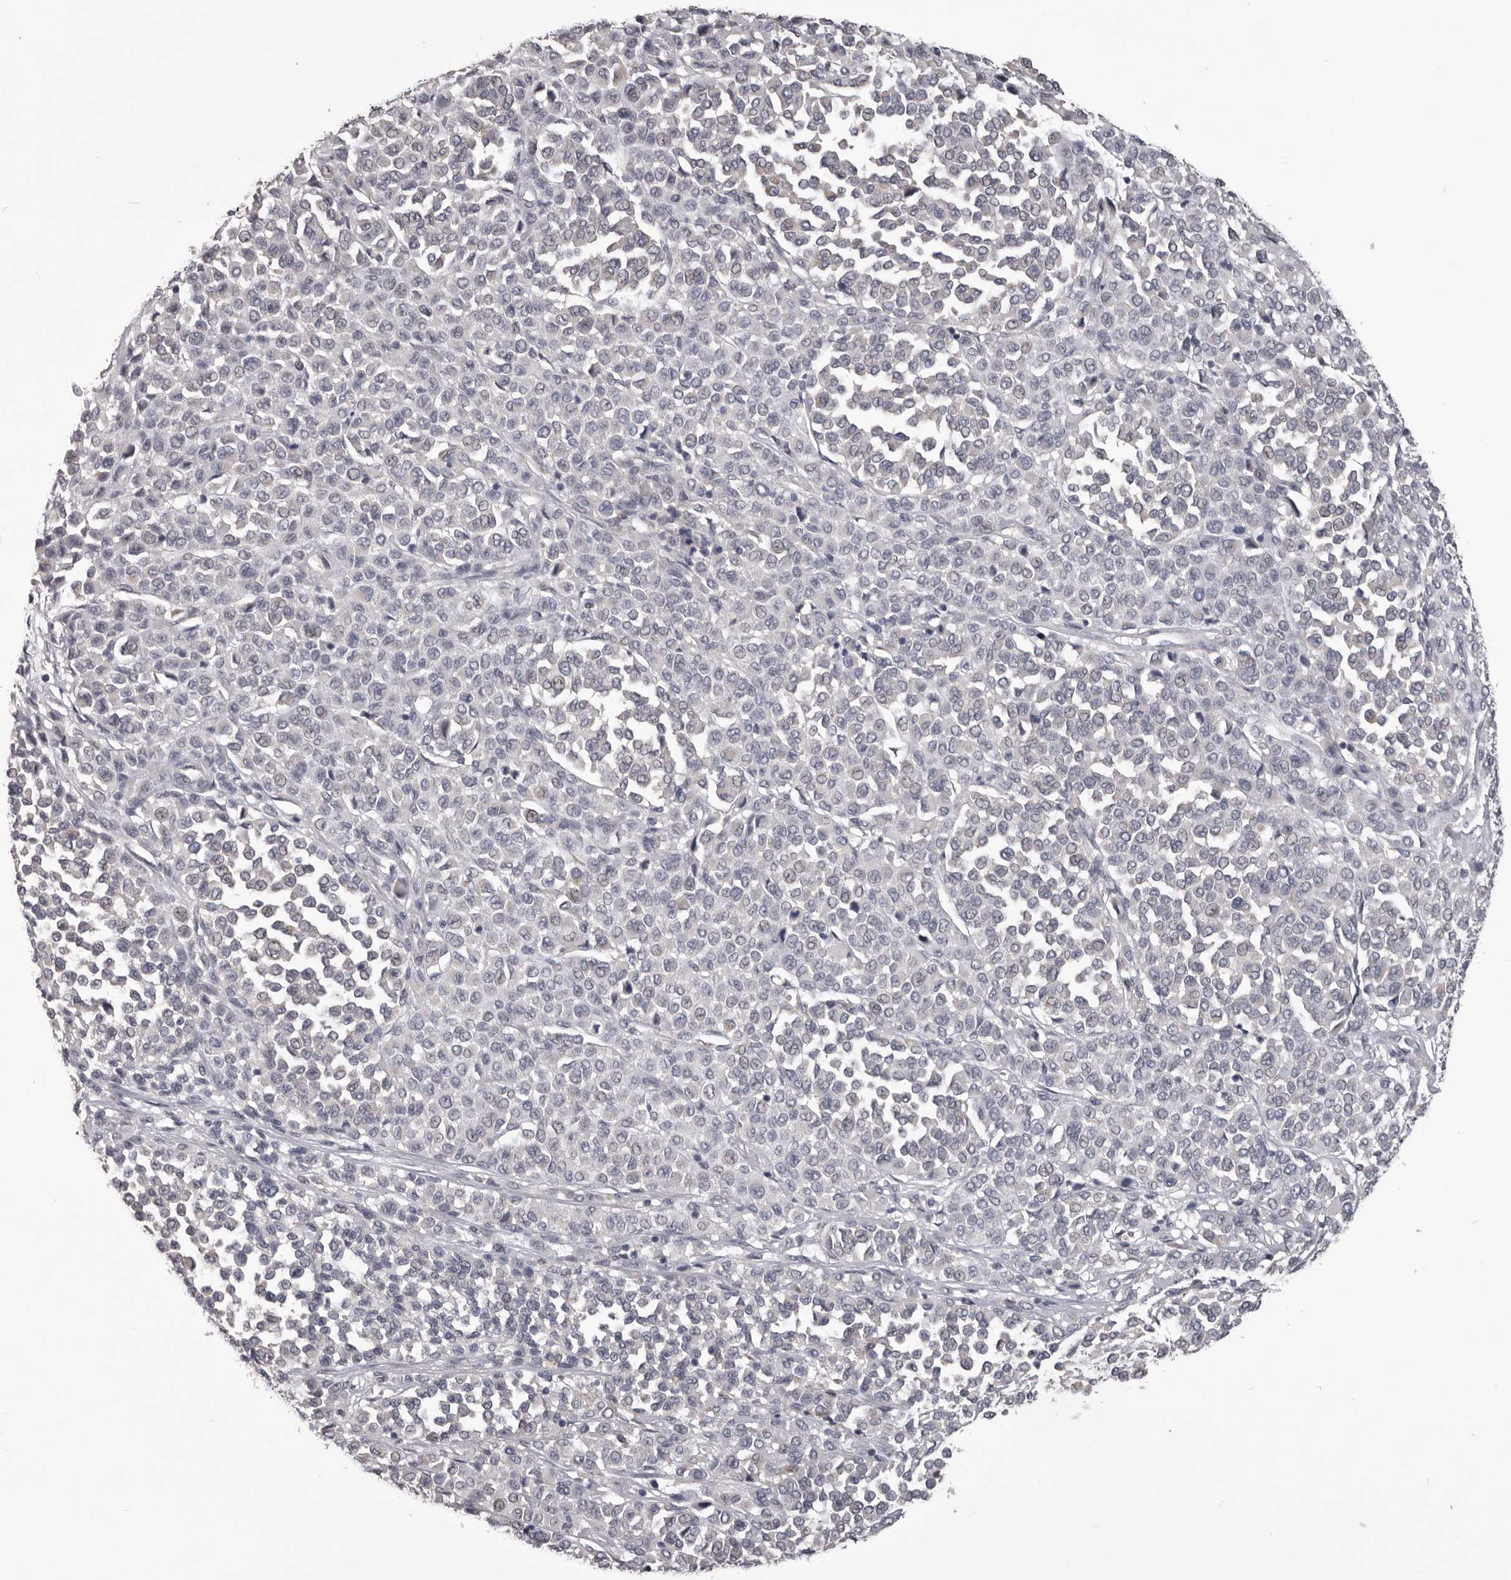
{"staining": {"intensity": "negative", "quantity": "none", "location": "none"}, "tissue": "melanoma", "cell_type": "Tumor cells", "image_type": "cancer", "snomed": [{"axis": "morphology", "description": "Malignant melanoma, Metastatic site"}, {"axis": "topography", "description": "Pancreas"}], "caption": "Protein analysis of melanoma displays no significant expression in tumor cells.", "gene": "LPAR6", "patient": {"sex": "female", "age": 30}}